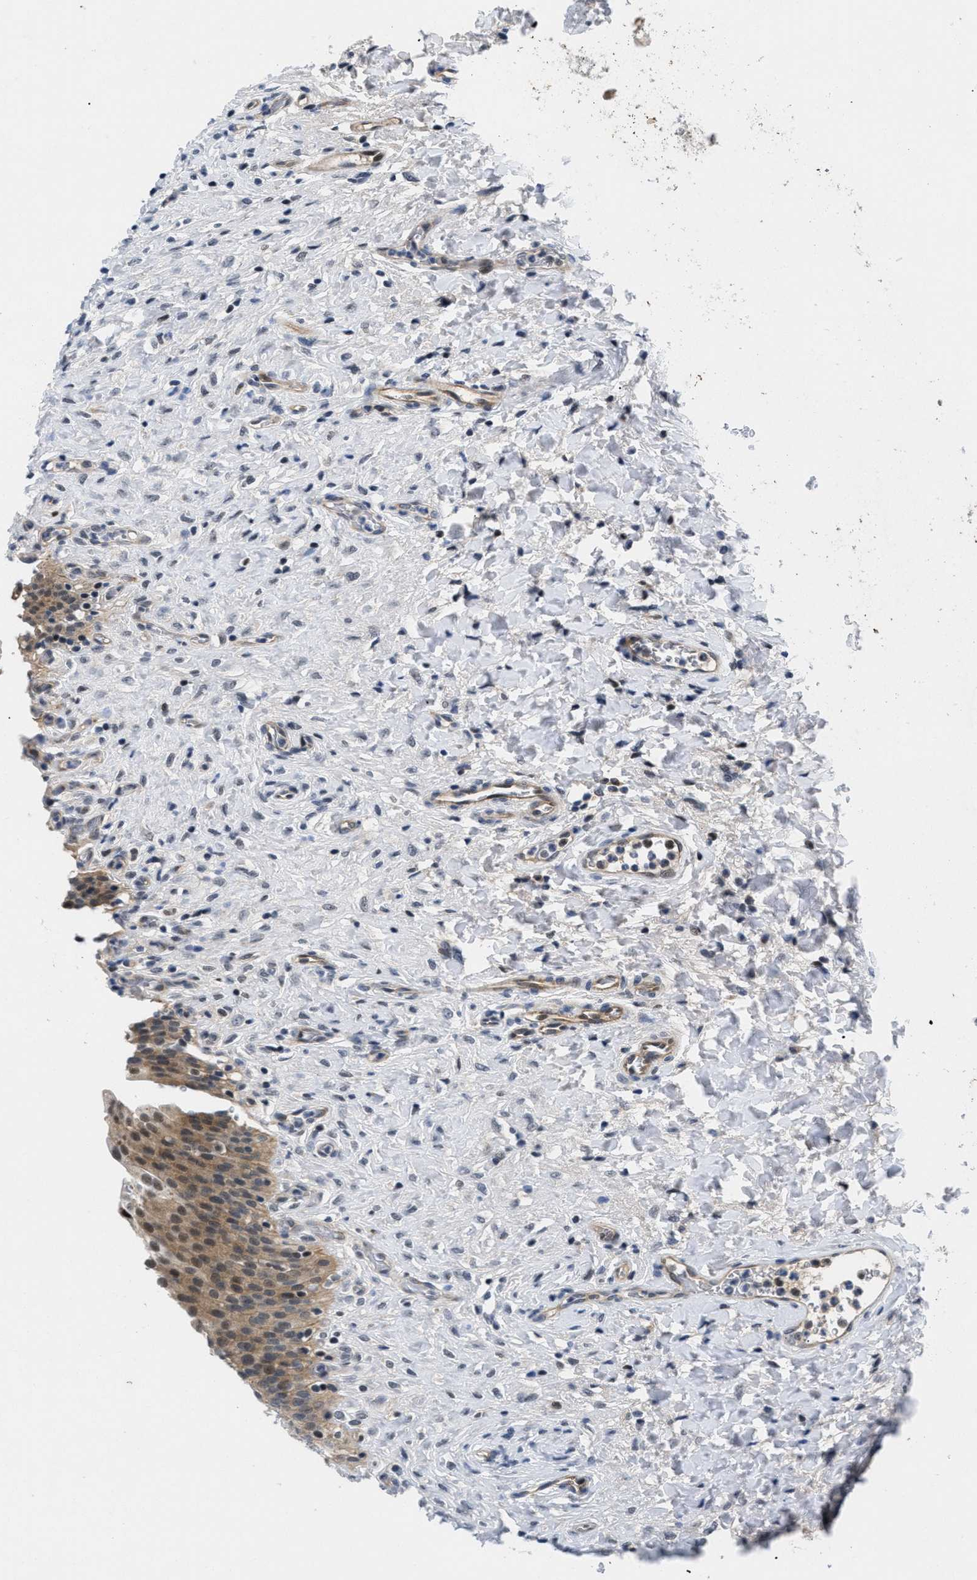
{"staining": {"intensity": "strong", "quantity": ">75%", "location": "cytoplasmic/membranous,nuclear"}, "tissue": "urinary bladder", "cell_type": "Urothelial cells", "image_type": "normal", "snomed": [{"axis": "morphology", "description": "Urothelial carcinoma, High grade"}, {"axis": "topography", "description": "Urinary bladder"}], "caption": "This is an image of immunohistochemistry (IHC) staining of unremarkable urinary bladder, which shows strong staining in the cytoplasmic/membranous,nuclear of urothelial cells.", "gene": "SLC29A2", "patient": {"sex": "male", "age": 46}}